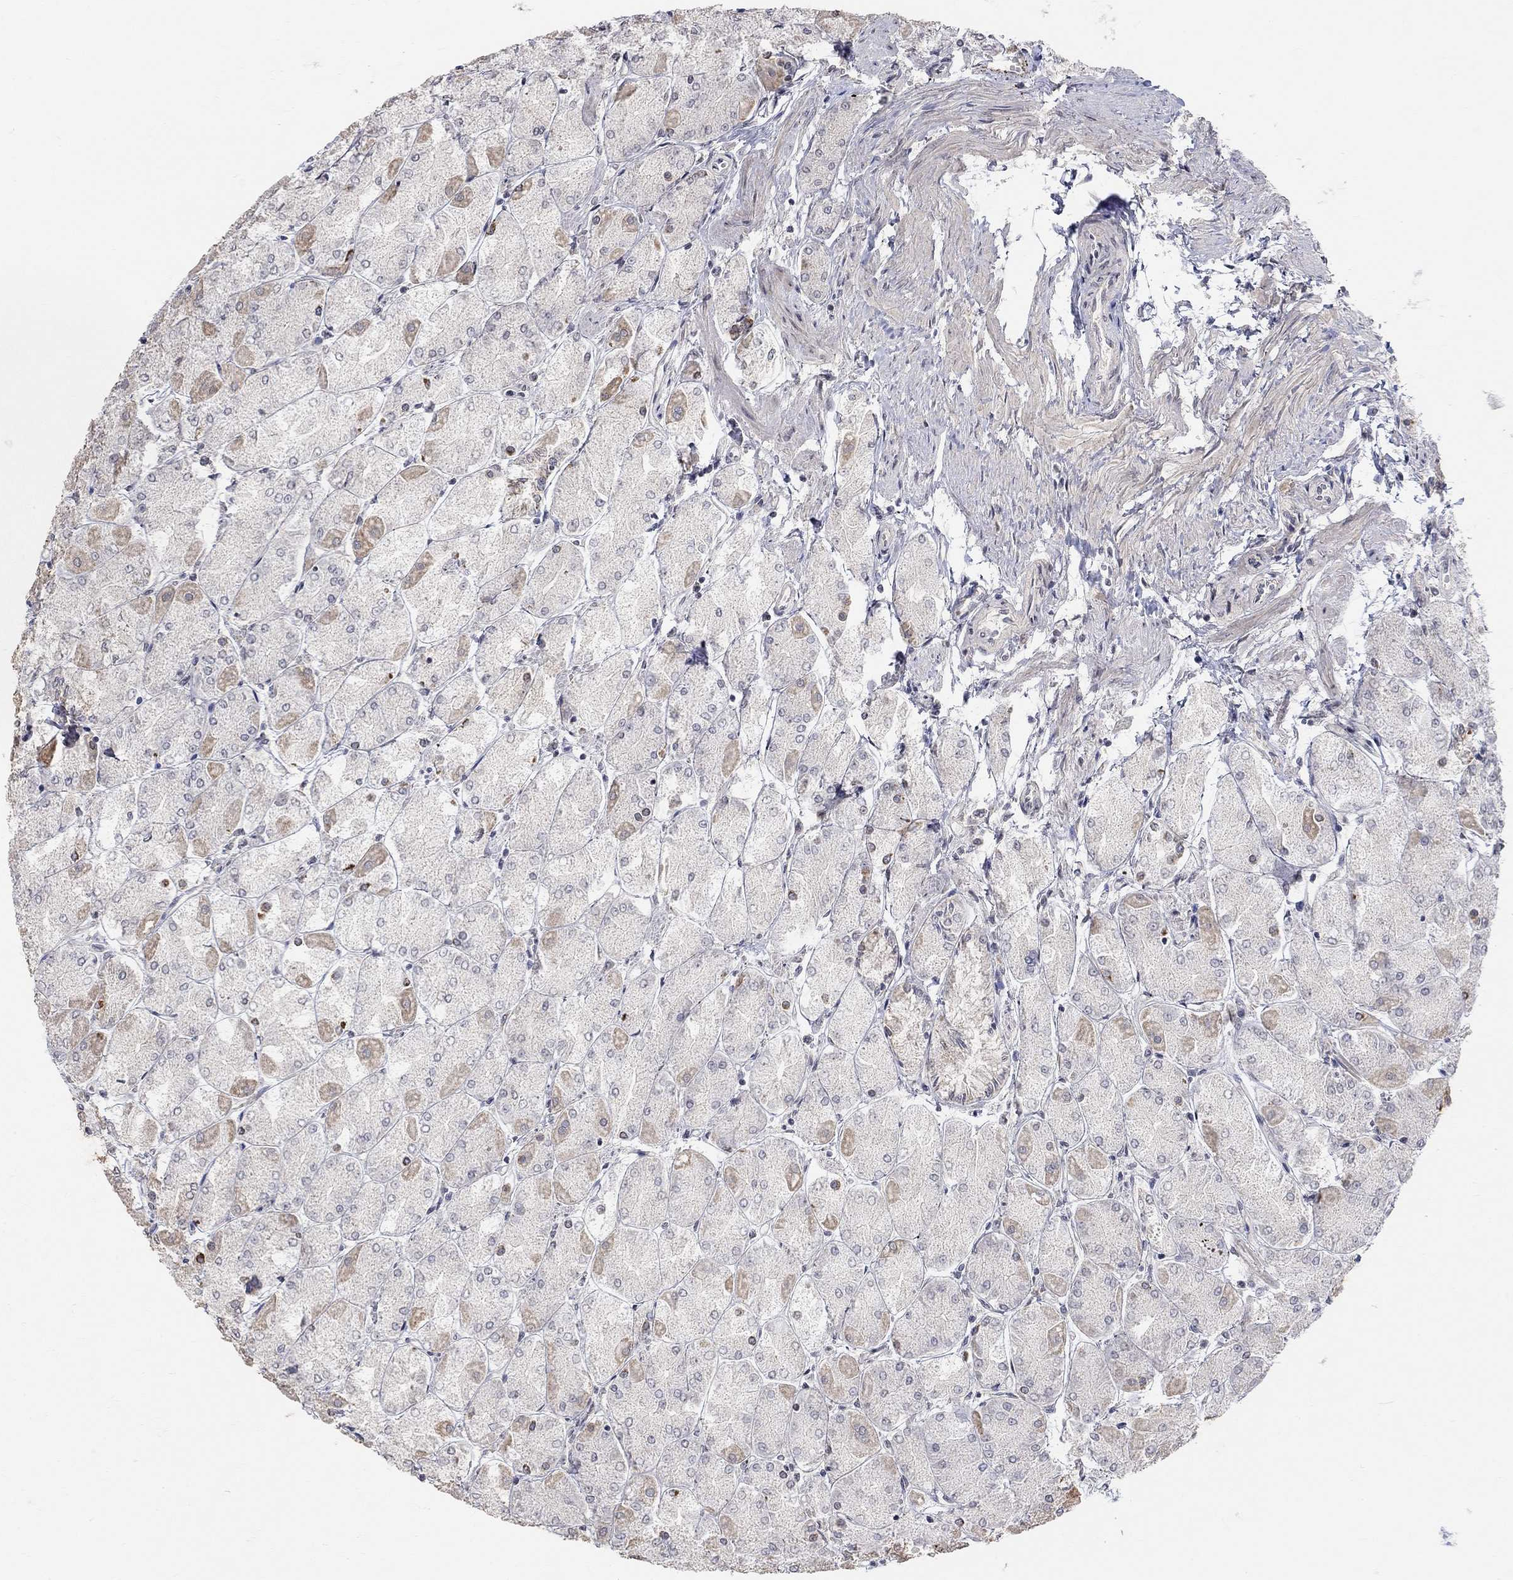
{"staining": {"intensity": "weak", "quantity": "25%-75%", "location": "cytoplasmic/membranous"}, "tissue": "stomach", "cell_type": "Glandular cells", "image_type": "normal", "snomed": [{"axis": "morphology", "description": "Normal tissue, NOS"}, {"axis": "topography", "description": "Stomach, upper"}], "caption": "An image of human stomach stained for a protein displays weak cytoplasmic/membranous brown staining in glandular cells. Immunohistochemistry (ihc) stains the protein in brown and the nuclei are stained blue.", "gene": "KLF12", "patient": {"sex": "male", "age": 60}}